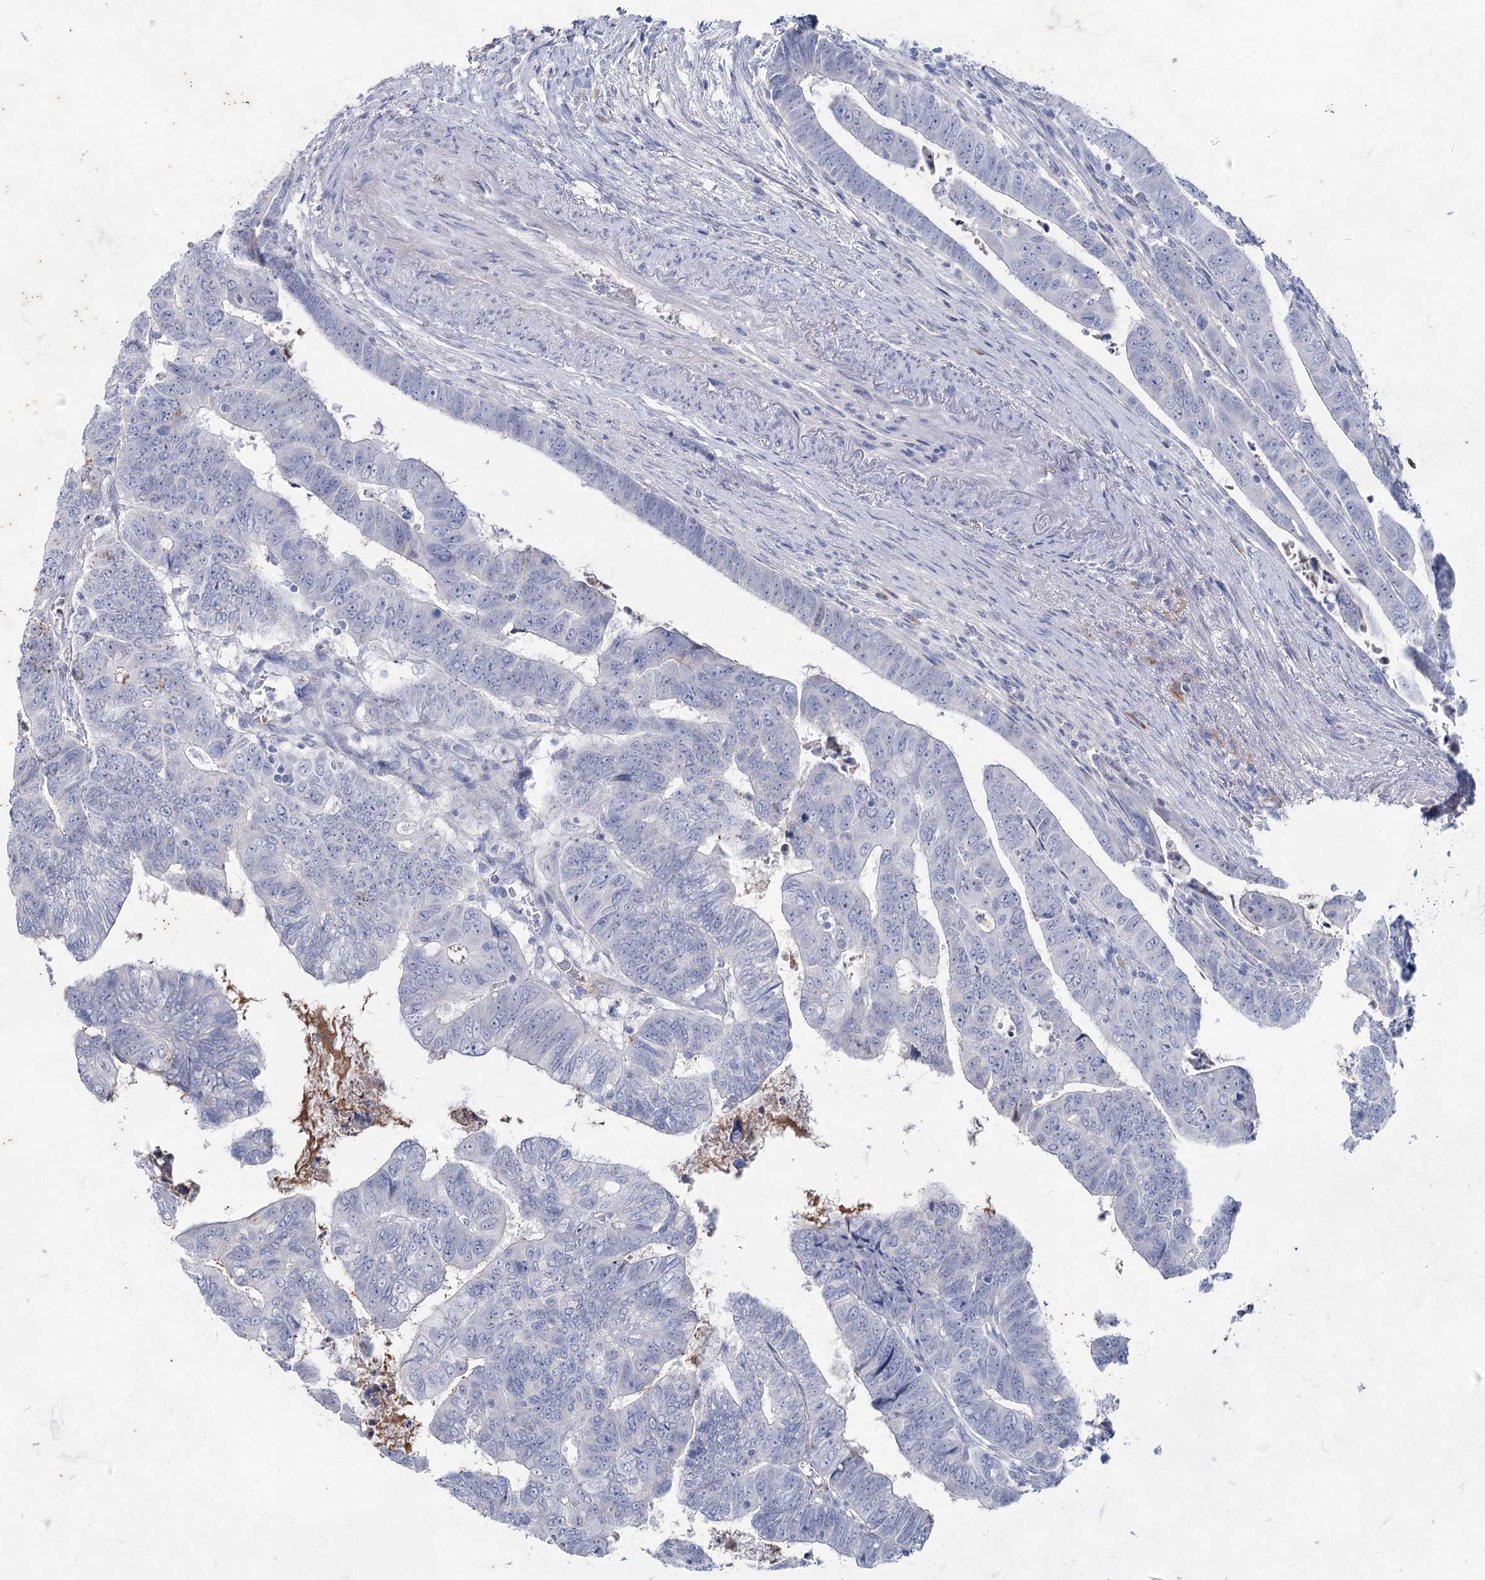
{"staining": {"intensity": "negative", "quantity": "none", "location": "none"}, "tissue": "colorectal cancer", "cell_type": "Tumor cells", "image_type": "cancer", "snomed": [{"axis": "morphology", "description": "Normal tissue, NOS"}, {"axis": "morphology", "description": "Adenocarcinoma, NOS"}, {"axis": "topography", "description": "Rectum"}], "caption": "Protein analysis of colorectal cancer exhibits no significant positivity in tumor cells.", "gene": "ACRV1", "patient": {"sex": "female", "age": 65}}